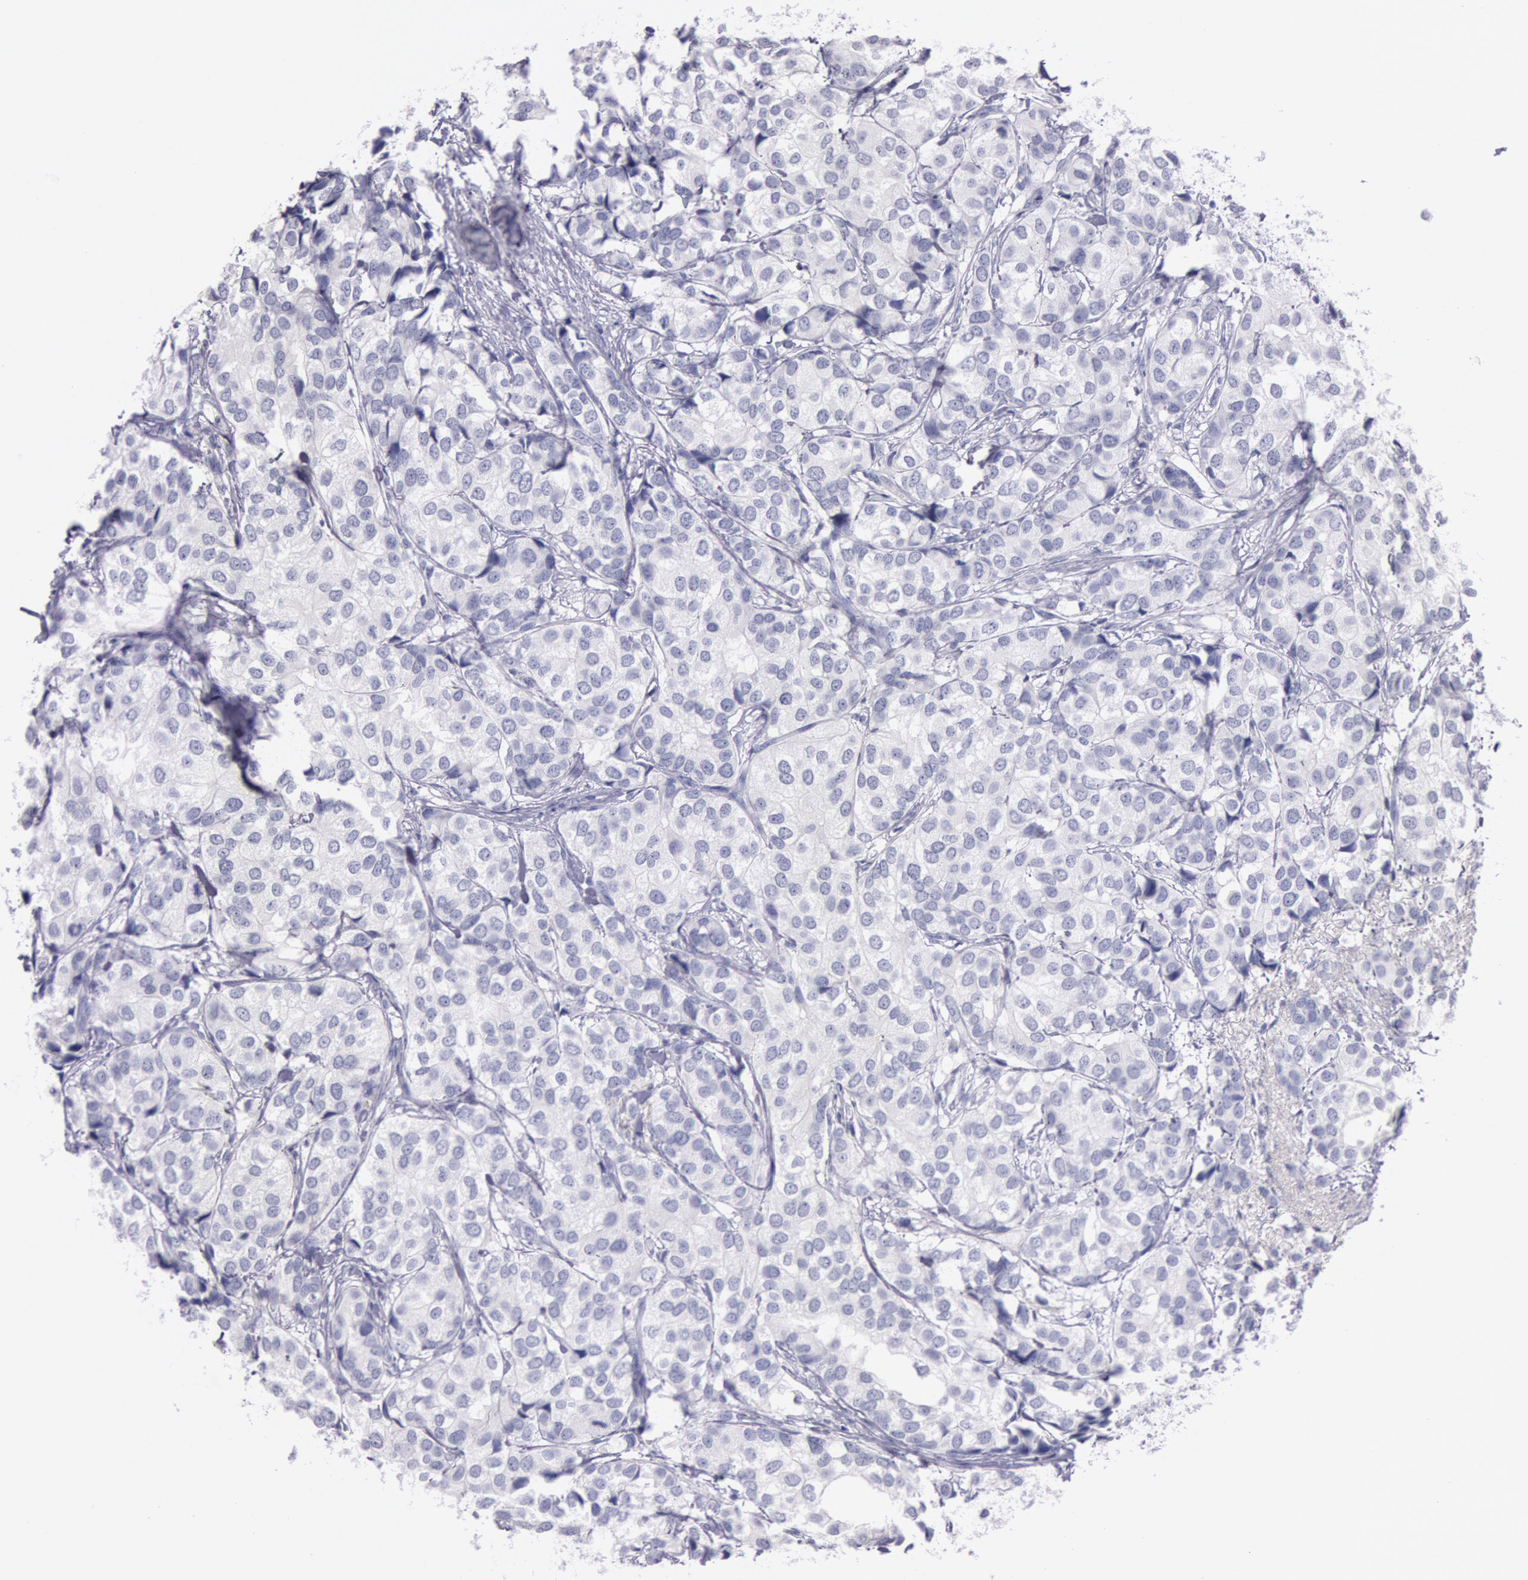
{"staining": {"intensity": "negative", "quantity": "none", "location": "none"}, "tissue": "breast cancer", "cell_type": "Tumor cells", "image_type": "cancer", "snomed": [{"axis": "morphology", "description": "Duct carcinoma"}, {"axis": "topography", "description": "Breast"}], "caption": "Immunohistochemistry (IHC) micrograph of neoplastic tissue: breast cancer (intraductal carcinoma) stained with DAB (3,3'-diaminobenzidine) displays no significant protein expression in tumor cells.", "gene": "EGFR", "patient": {"sex": "female", "age": 68}}